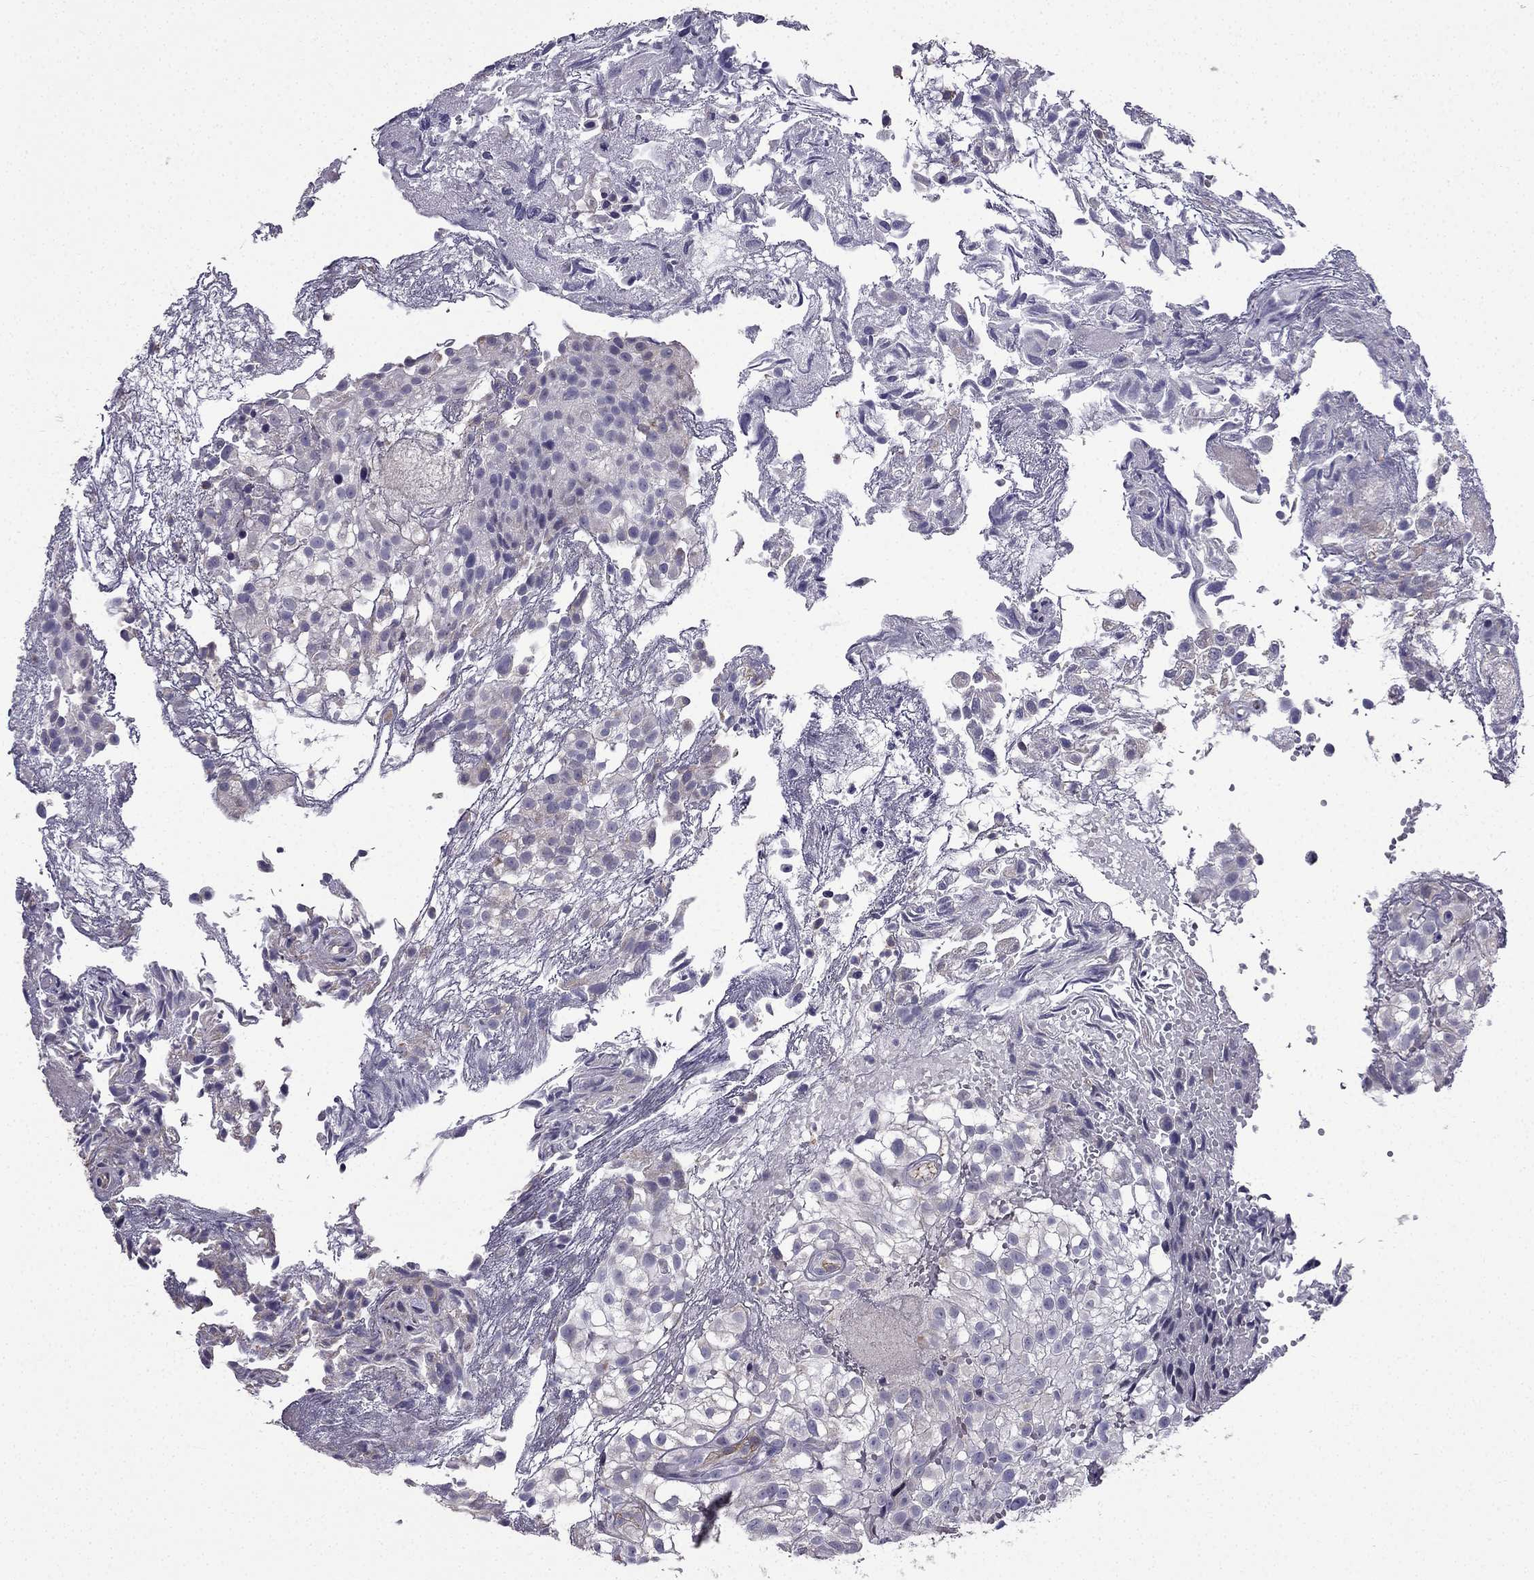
{"staining": {"intensity": "negative", "quantity": "none", "location": "none"}, "tissue": "urothelial cancer", "cell_type": "Tumor cells", "image_type": "cancer", "snomed": [{"axis": "morphology", "description": "Urothelial carcinoma, High grade"}, {"axis": "topography", "description": "Urinary bladder"}], "caption": "A photomicrograph of human high-grade urothelial carcinoma is negative for staining in tumor cells.", "gene": "SLC6A2", "patient": {"sex": "male", "age": 56}}